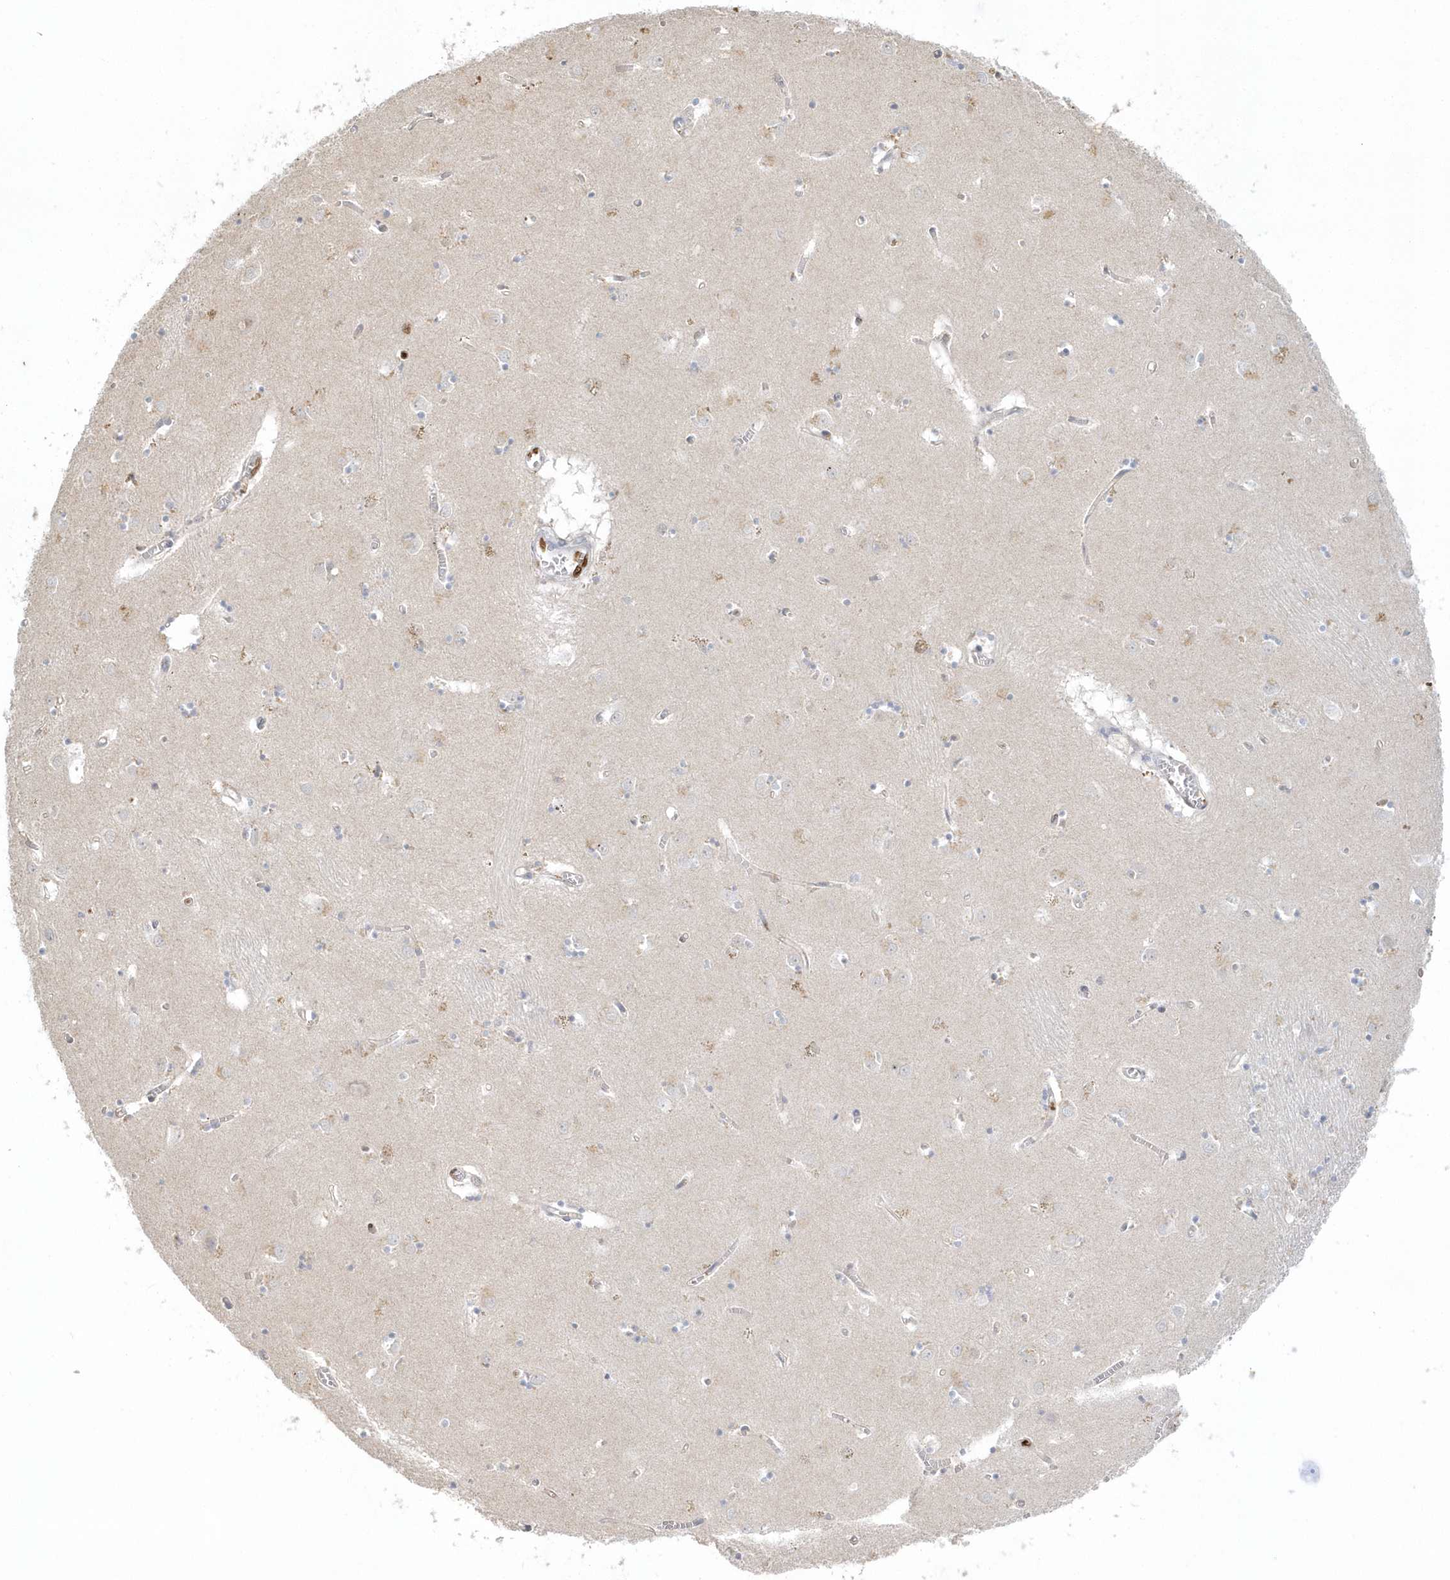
{"staining": {"intensity": "negative", "quantity": "none", "location": "none"}, "tissue": "caudate", "cell_type": "Glial cells", "image_type": "normal", "snomed": [{"axis": "morphology", "description": "Normal tissue, NOS"}, {"axis": "topography", "description": "Lateral ventricle wall"}], "caption": "Glial cells show no significant protein positivity in unremarkable caudate.", "gene": "SUMO2", "patient": {"sex": "male", "age": 70}}